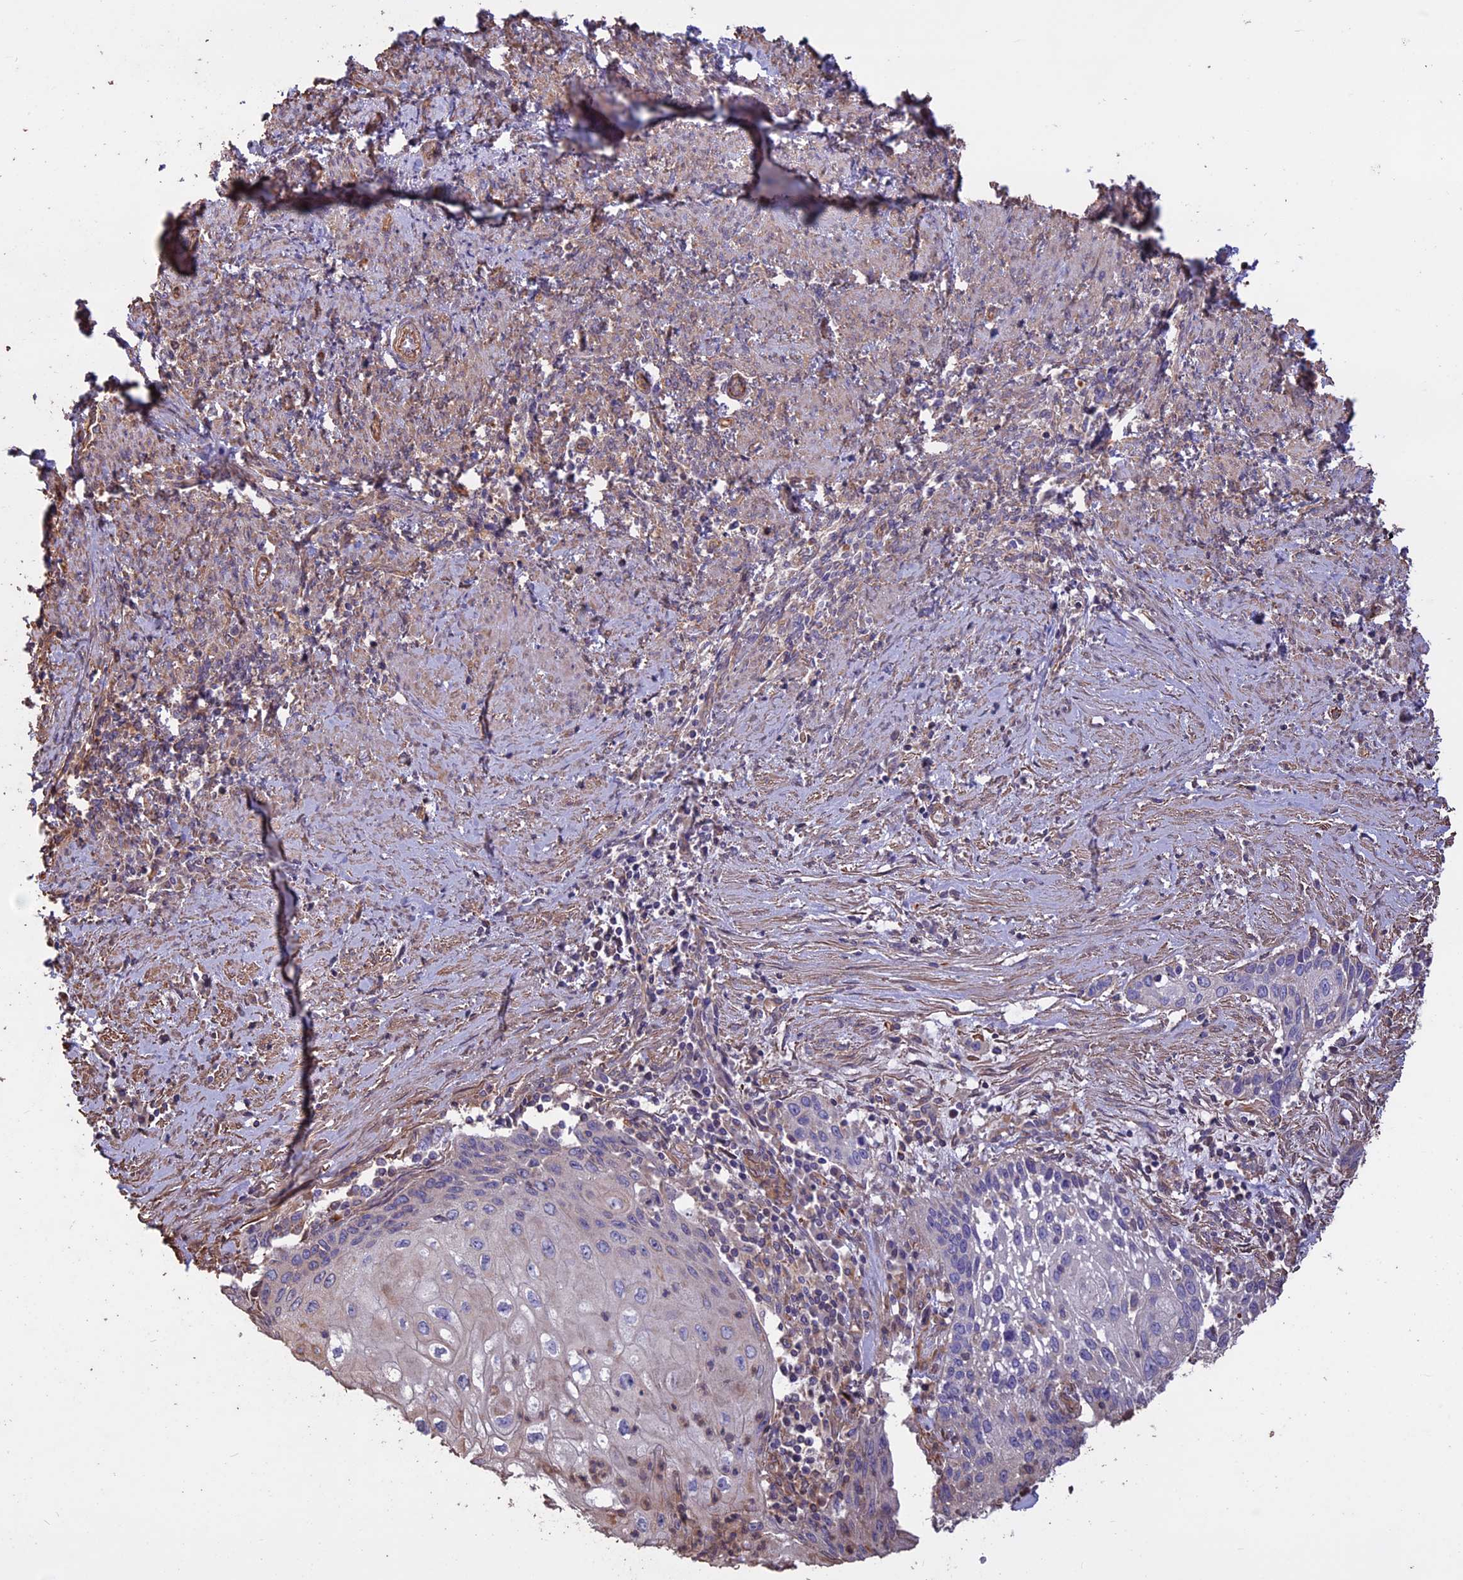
{"staining": {"intensity": "negative", "quantity": "none", "location": "none"}, "tissue": "cervical cancer", "cell_type": "Tumor cells", "image_type": "cancer", "snomed": [{"axis": "morphology", "description": "Squamous cell carcinoma, NOS"}, {"axis": "topography", "description": "Cervix"}], "caption": "Tumor cells show no significant protein expression in cervical cancer (squamous cell carcinoma).", "gene": "CCDC148", "patient": {"sex": "female", "age": 67}}